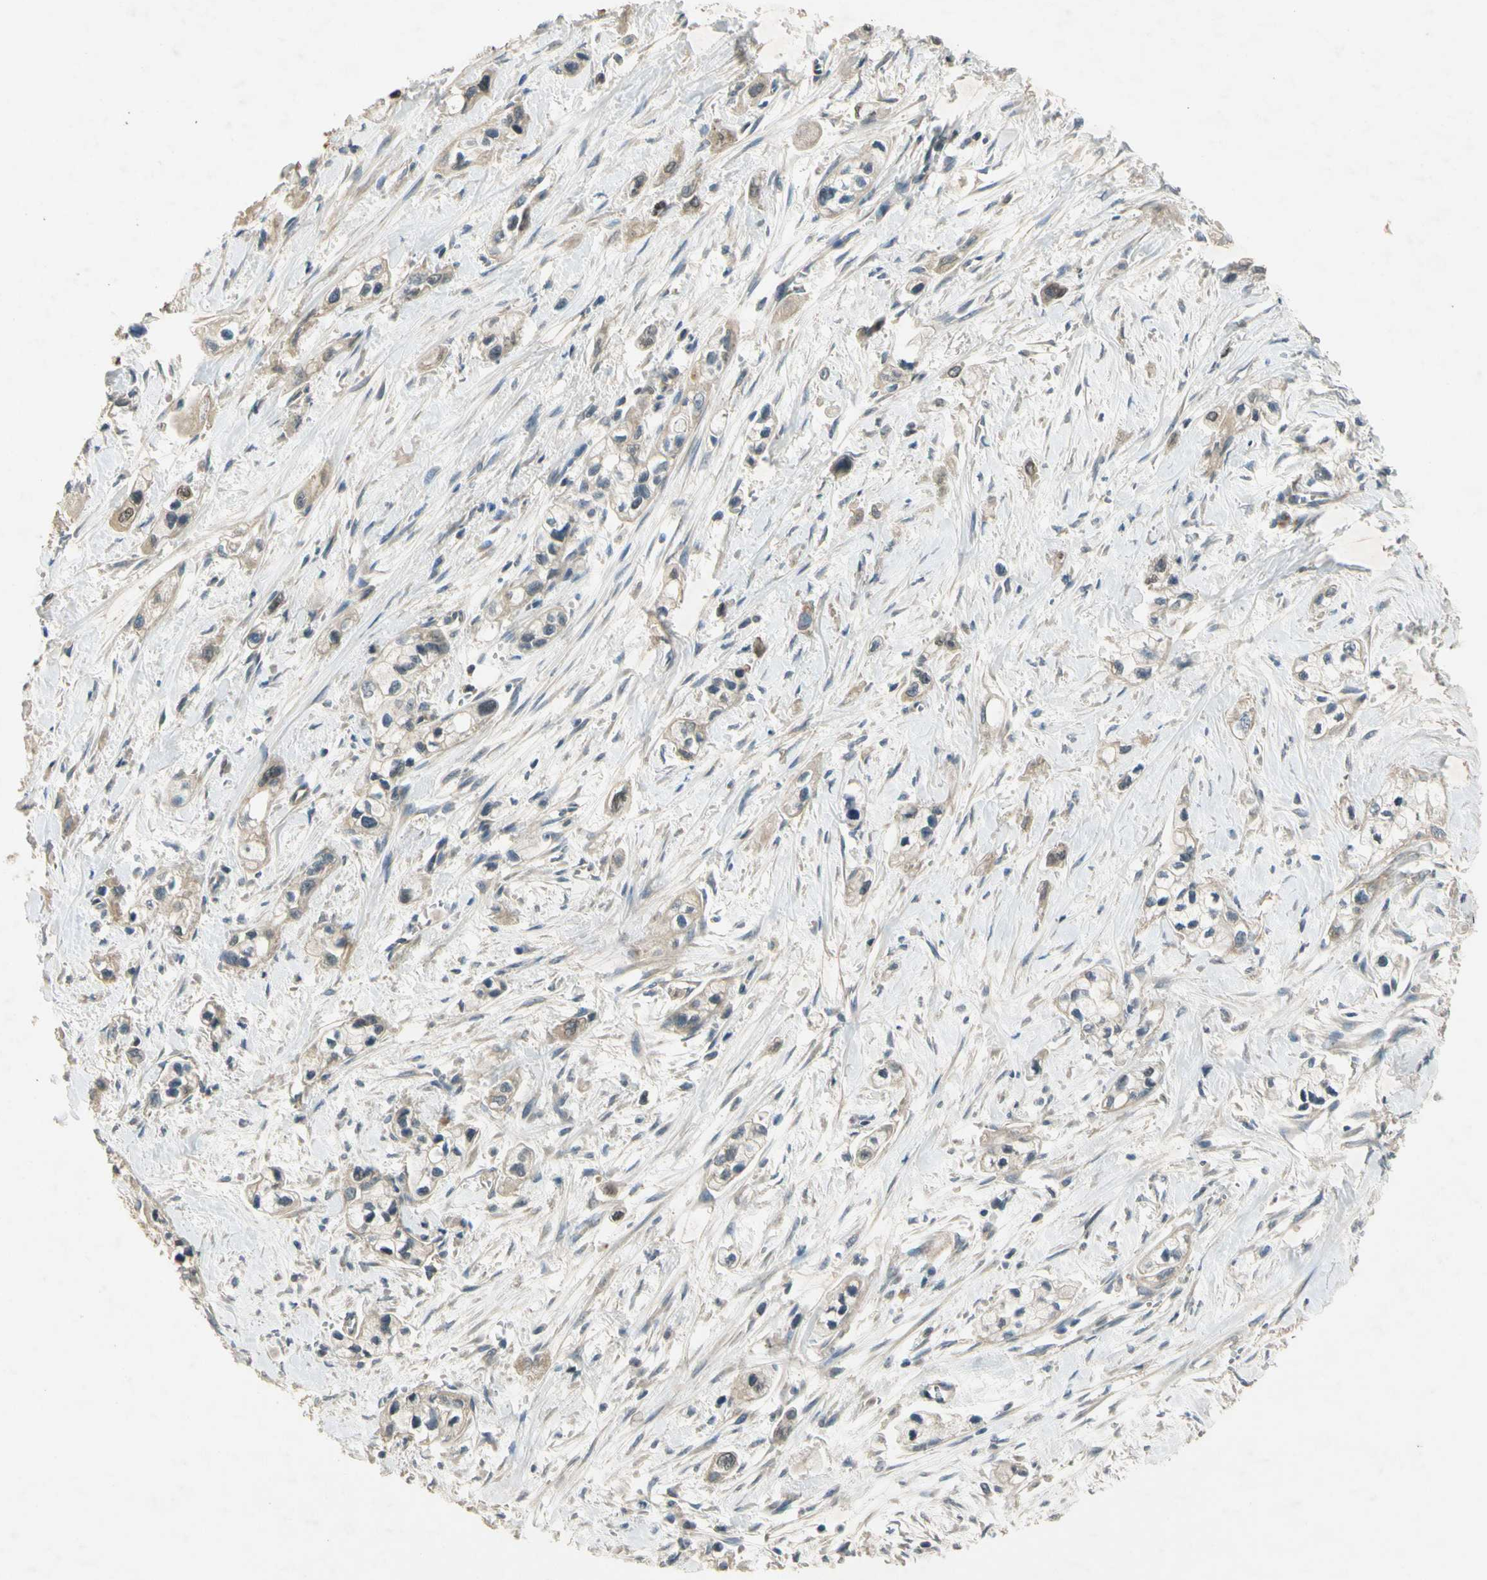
{"staining": {"intensity": "weak", "quantity": "<25%", "location": "nuclear"}, "tissue": "pancreatic cancer", "cell_type": "Tumor cells", "image_type": "cancer", "snomed": [{"axis": "morphology", "description": "Adenocarcinoma, NOS"}, {"axis": "topography", "description": "Pancreas"}], "caption": "Tumor cells are negative for protein expression in human pancreatic adenocarcinoma.", "gene": "ALKBH3", "patient": {"sex": "male", "age": 74}}